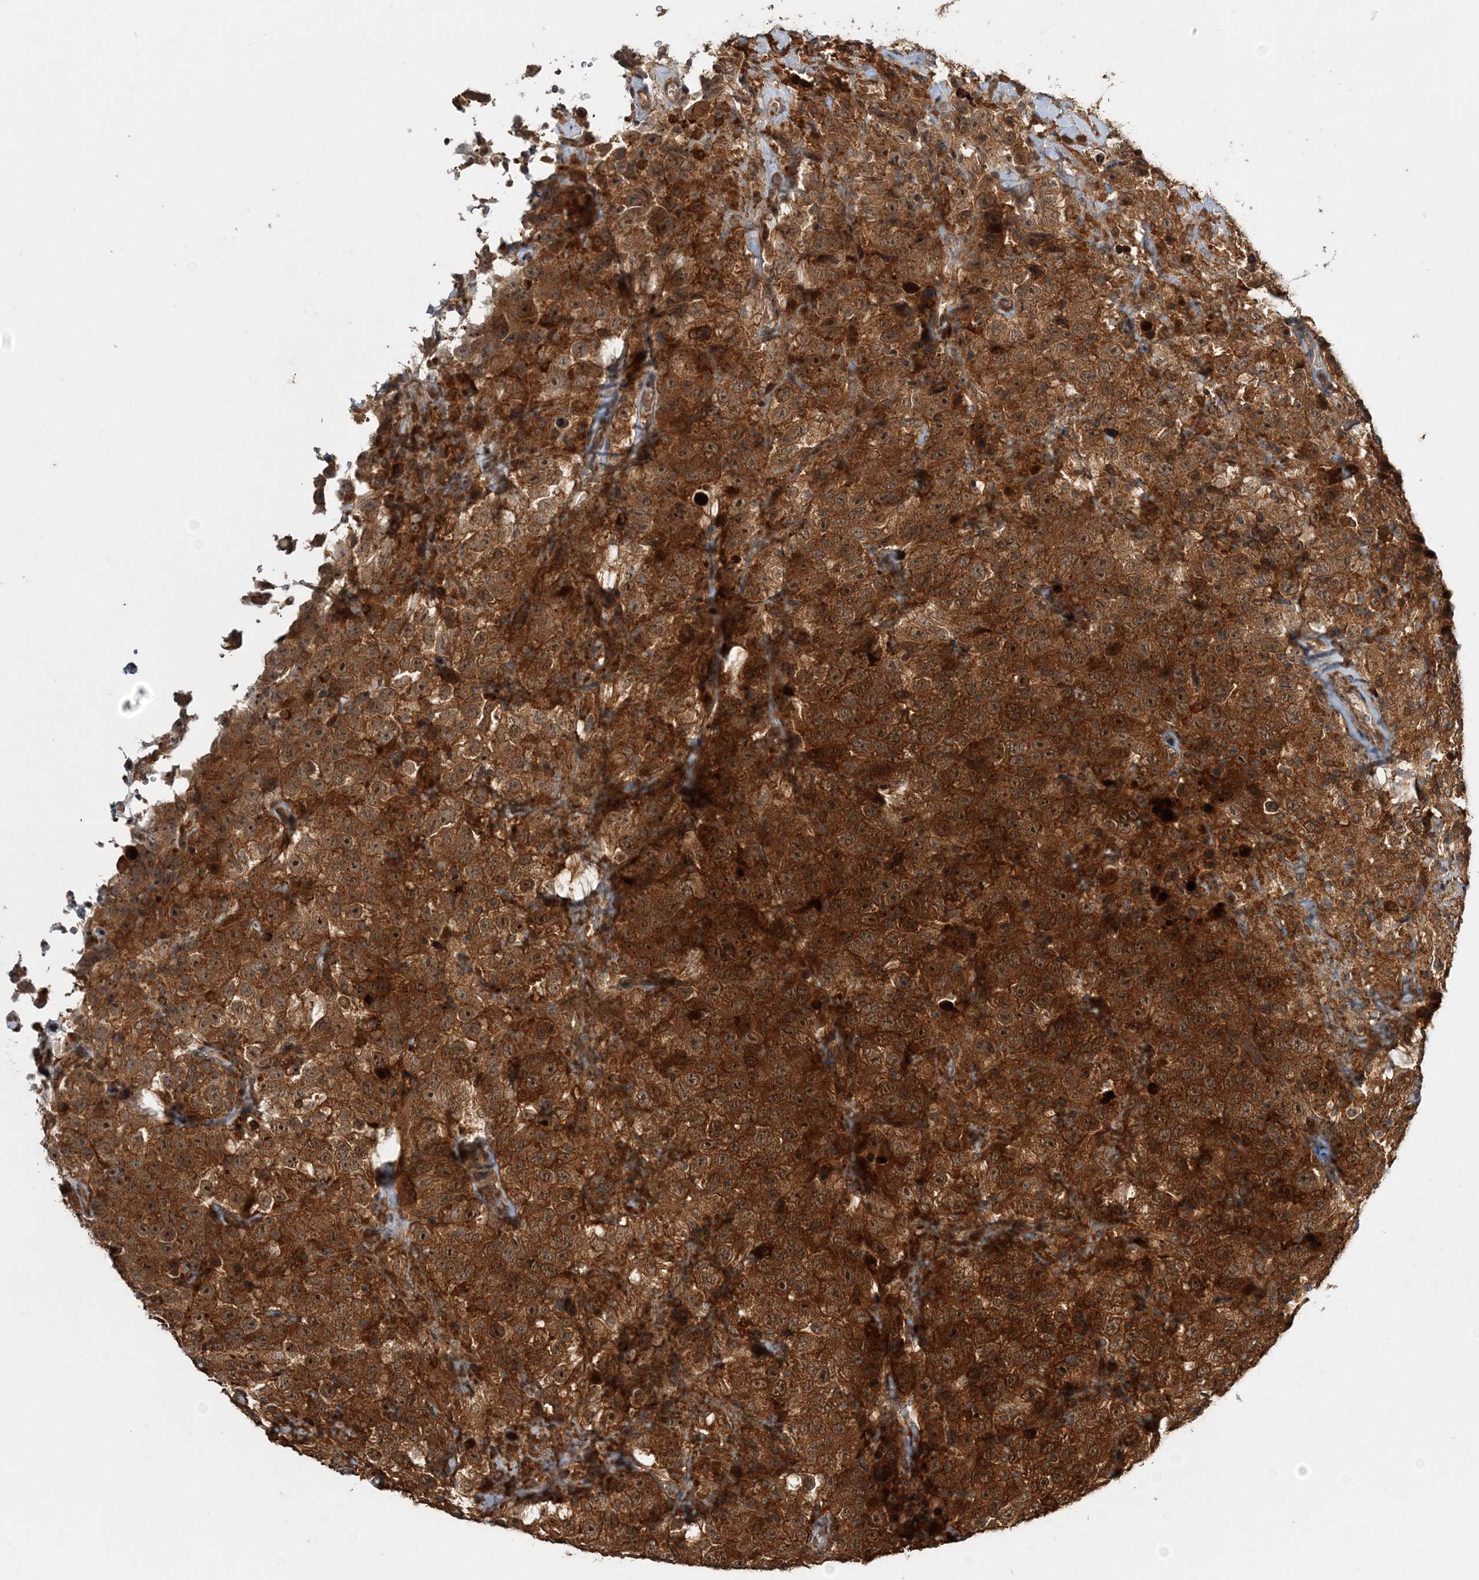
{"staining": {"intensity": "strong", "quantity": ">75%", "location": "cytoplasmic/membranous,nuclear"}, "tissue": "testis cancer", "cell_type": "Tumor cells", "image_type": "cancer", "snomed": [{"axis": "morphology", "description": "Seminoma, NOS"}, {"axis": "topography", "description": "Testis"}], "caption": "Protein expression by immunohistochemistry exhibits strong cytoplasmic/membranous and nuclear positivity in about >75% of tumor cells in seminoma (testis).", "gene": "UBTD2", "patient": {"sex": "male", "age": 41}}